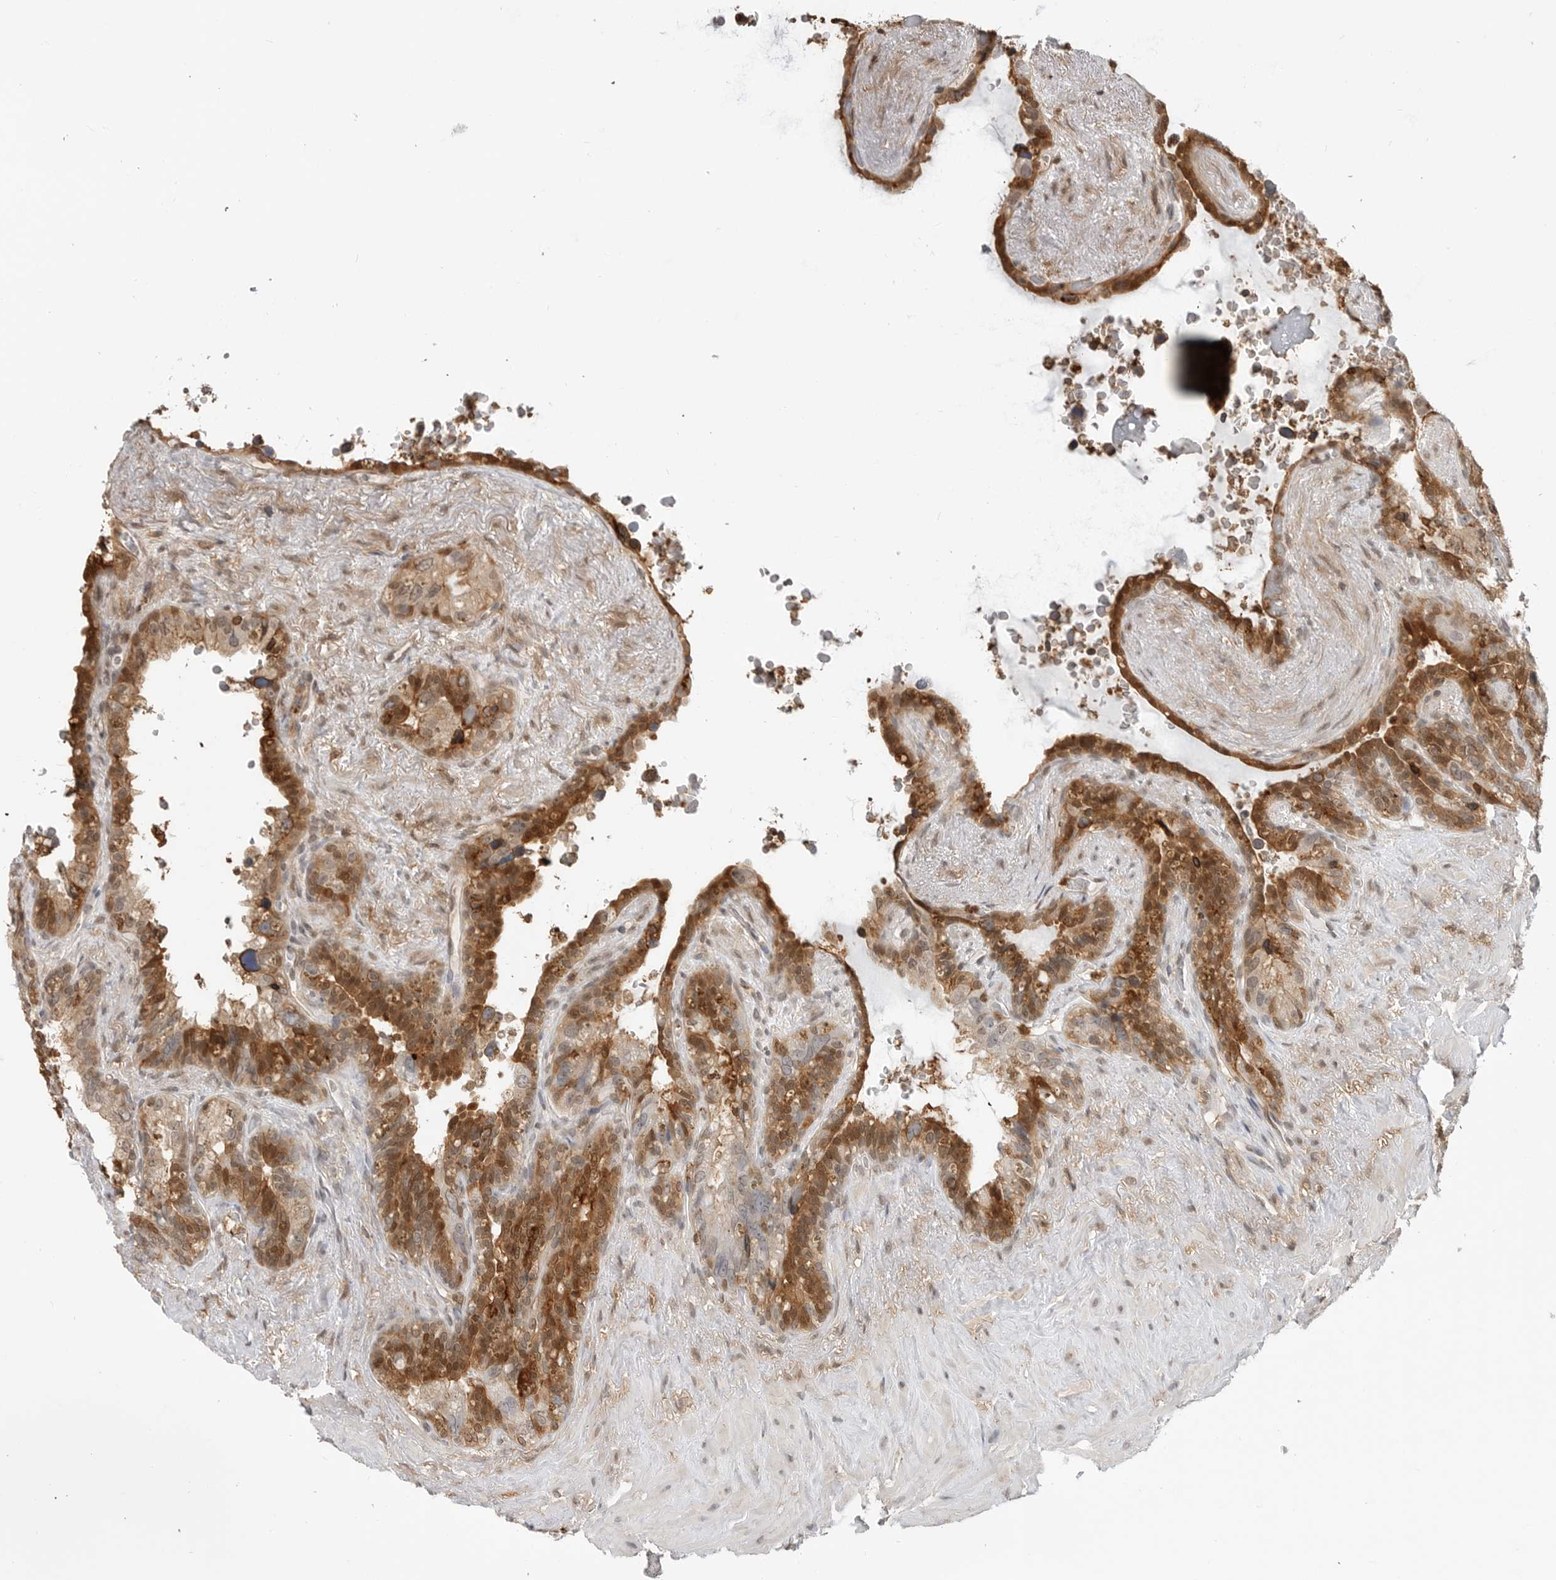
{"staining": {"intensity": "moderate", "quantity": ">75%", "location": "cytoplasmic/membranous"}, "tissue": "seminal vesicle", "cell_type": "Glandular cells", "image_type": "normal", "snomed": [{"axis": "morphology", "description": "Normal tissue, NOS"}, {"axis": "topography", "description": "Seminal veicle"}], "caption": "This is a photomicrograph of IHC staining of unremarkable seminal vesicle, which shows moderate positivity in the cytoplasmic/membranous of glandular cells.", "gene": "ANXA11", "patient": {"sex": "male", "age": 80}}